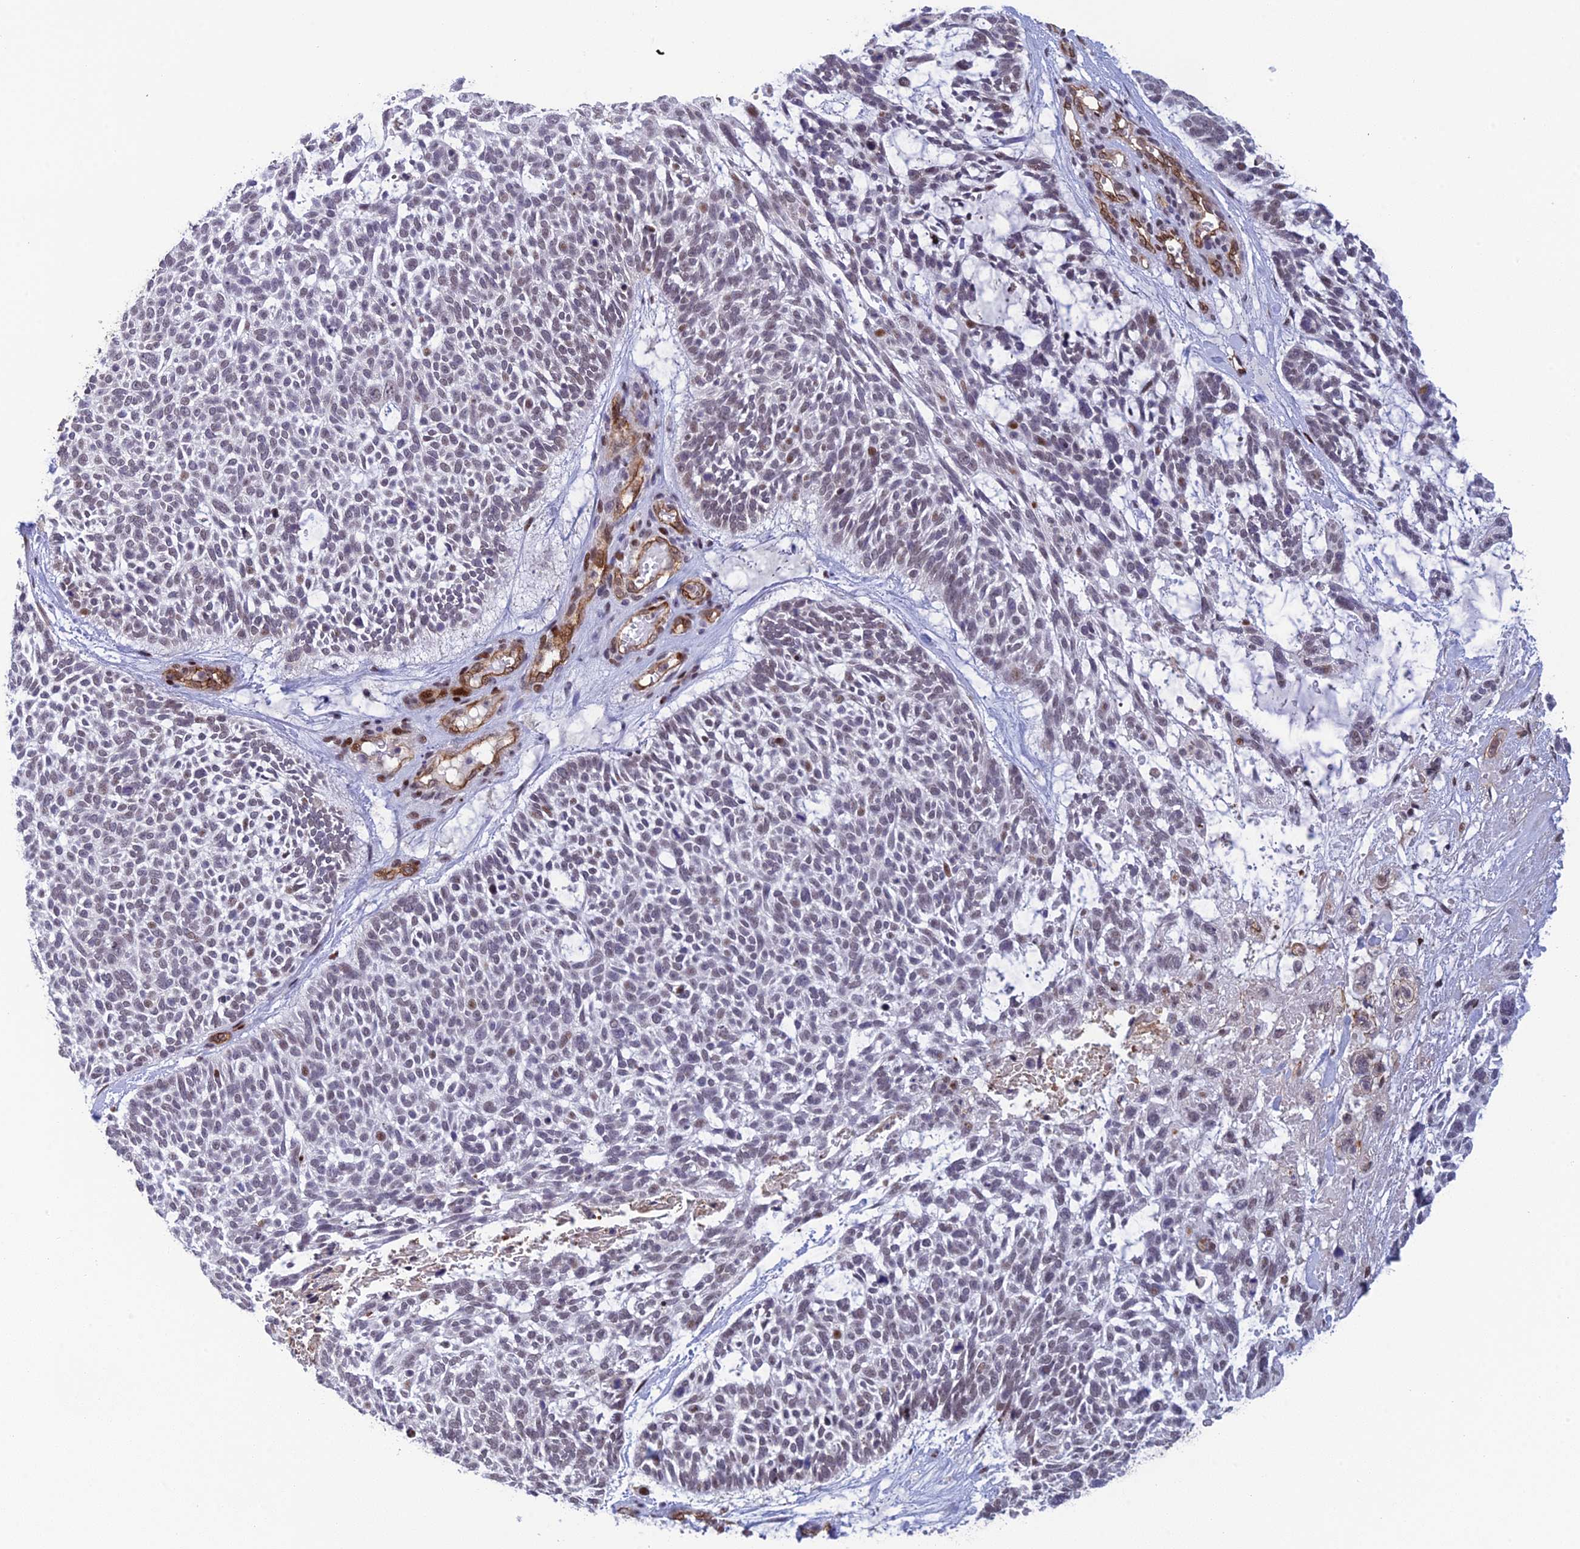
{"staining": {"intensity": "weak", "quantity": "<25%", "location": "nuclear"}, "tissue": "skin cancer", "cell_type": "Tumor cells", "image_type": "cancer", "snomed": [{"axis": "morphology", "description": "Basal cell carcinoma"}, {"axis": "topography", "description": "Skin"}], "caption": "Immunohistochemistry histopathology image of neoplastic tissue: skin basal cell carcinoma stained with DAB displays no significant protein expression in tumor cells. Nuclei are stained in blue.", "gene": "RANBP3", "patient": {"sex": "male", "age": 88}}